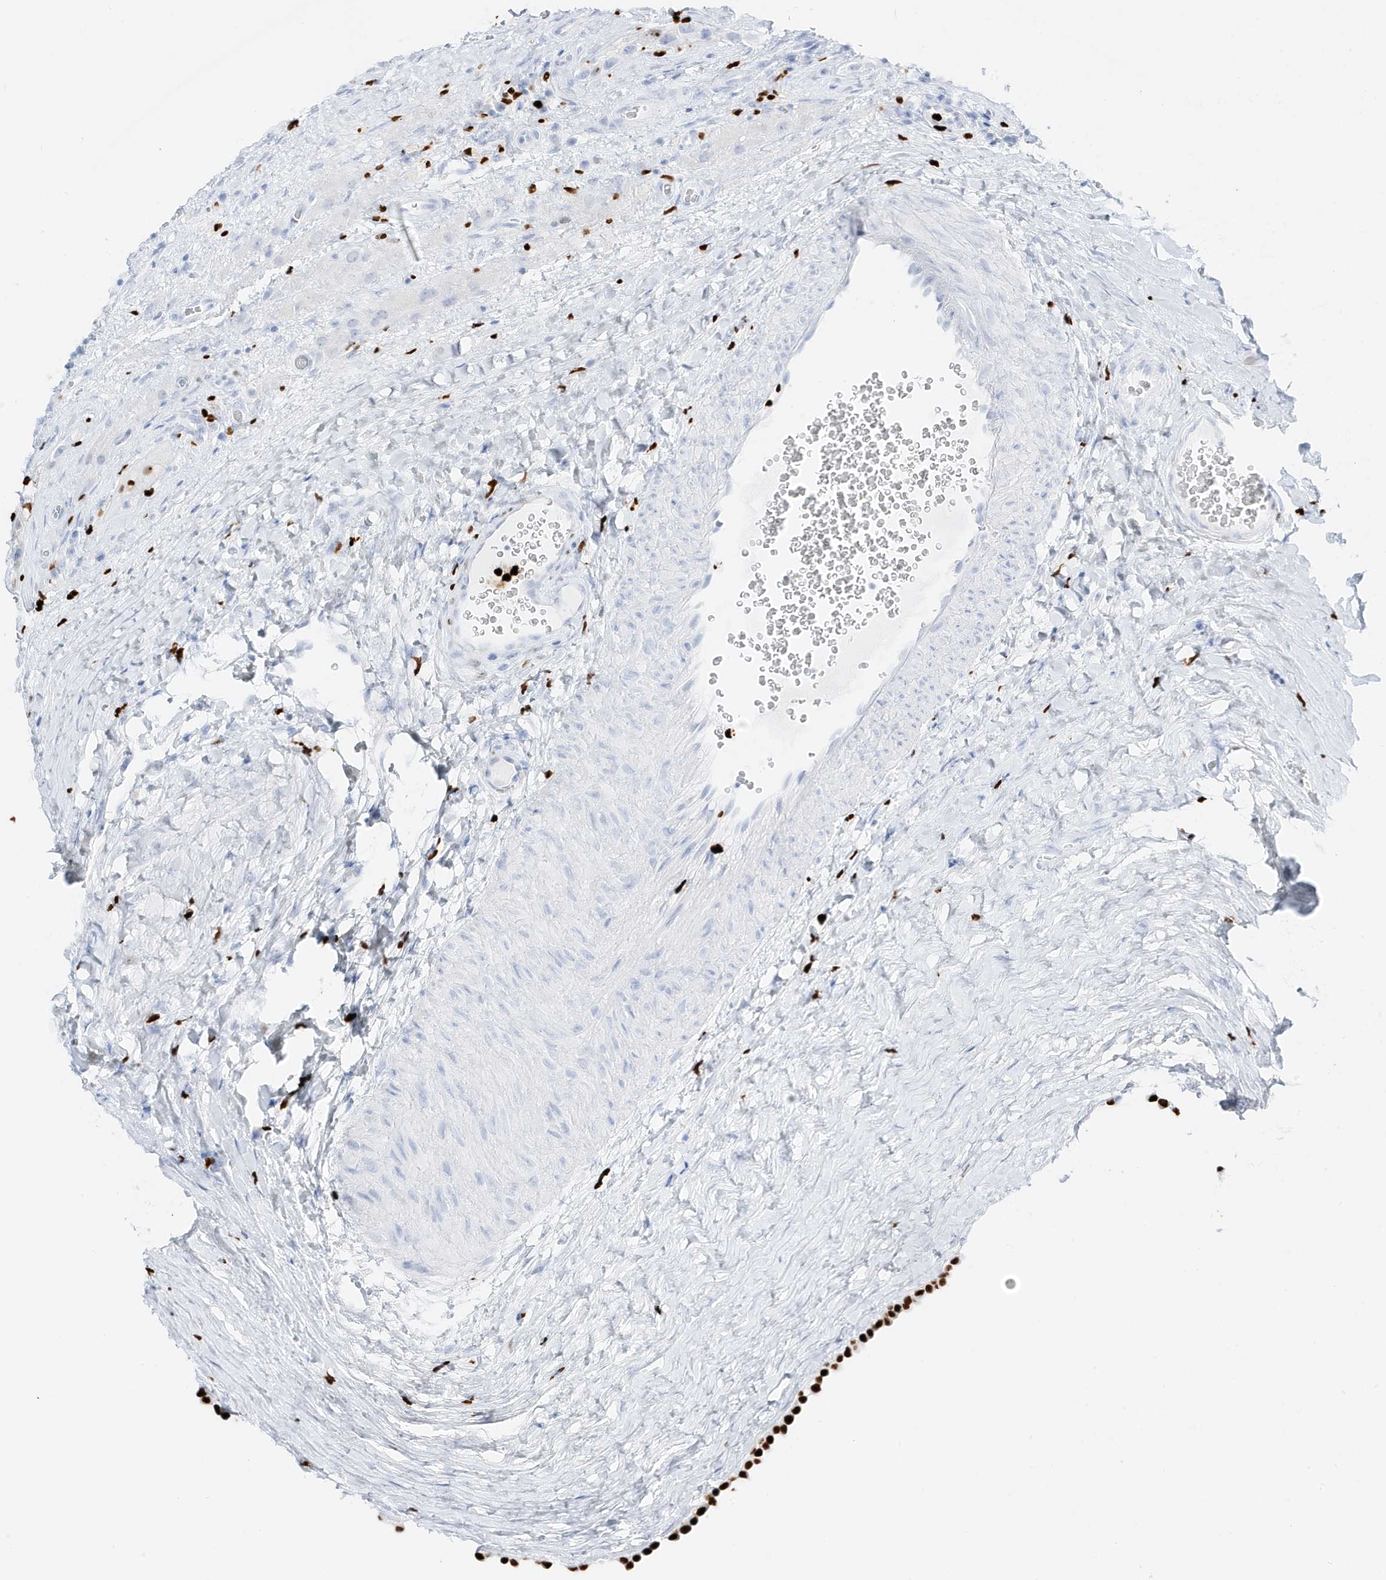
{"staining": {"intensity": "negative", "quantity": "none", "location": "none"}, "tissue": "testis cancer", "cell_type": "Tumor cells", "image_type": "cancer", "snomed": [{"axis": "morphology", "description": "Carcinoma, Embryonal, NOS"}, {"axis": "topography", "description": "Testis"}], "caption": "A histopathology image of testis cancer stained for a protein reveals no brown staining in tumor cells.", "gene": "MNDA", "patient": {"sex": "male", "age": 26}}